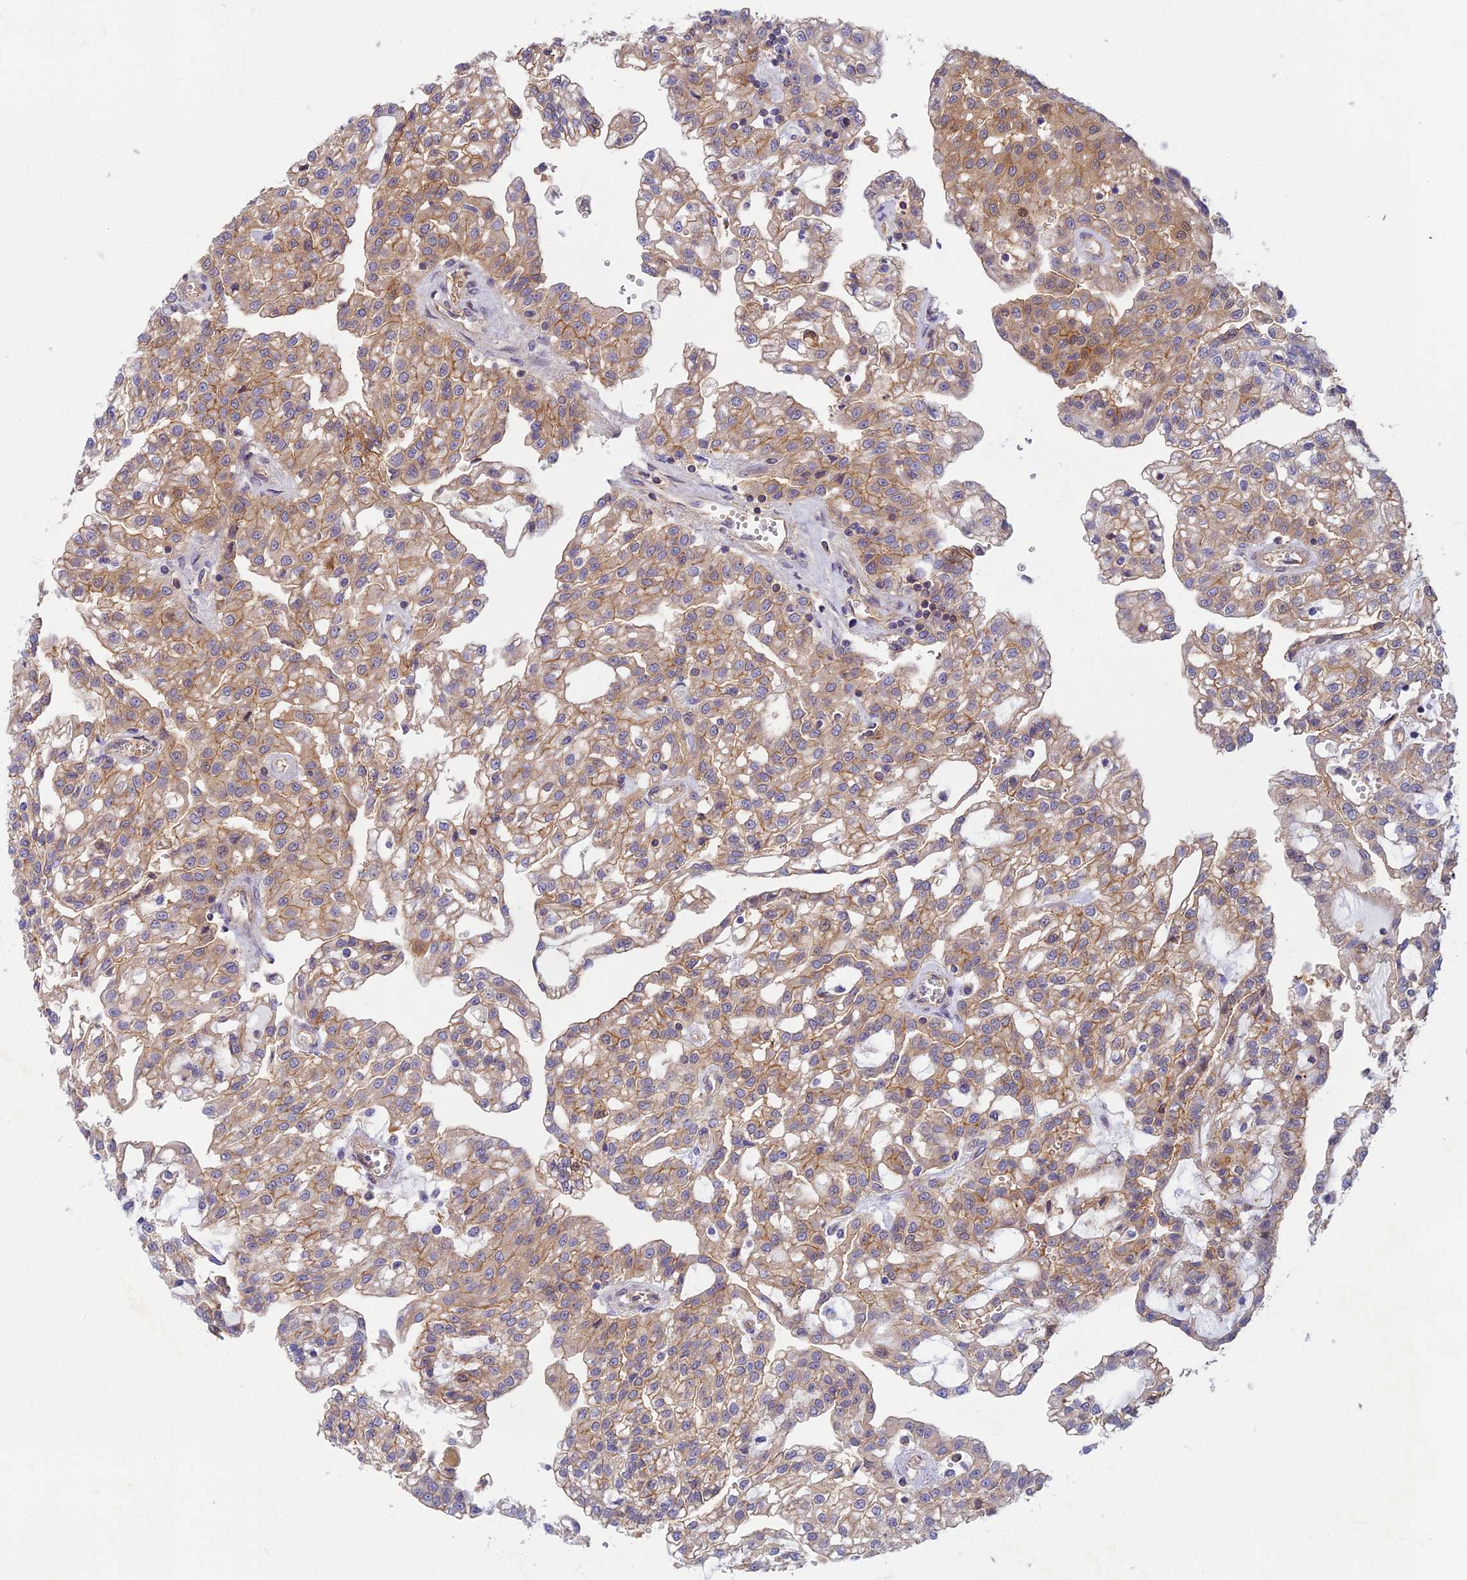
{"staining": {"intensity": "moderate", "quantity": ">75%", "location": "cytoplasmic/membranous"}, "tissue": "renal cancer", "cell_type": "Tumor cells", "image_type": "cancer", "snomed": [{"axis": "morphology", "description": "Adenocarcinoma, NOS"}, {"axis": "topography", "description": "Kidney"}], "caption": "High-magnification brightfield microscopy of renal adenocarcinoma stained with DAB (3,3'-diaminobenzidine) (brown) and counterstained with hematoxylin (blue). tumor cells exhibit moderate cytoplasmic/membranous positivity is present in about>75% of cells. The protein is stained brown, and the nuclei are stained in blue (DAB IHC with brightfield microscopy, high magnification).", "gene": "PPP1R12C", "patient": {"sex": "male", "age": 63}}